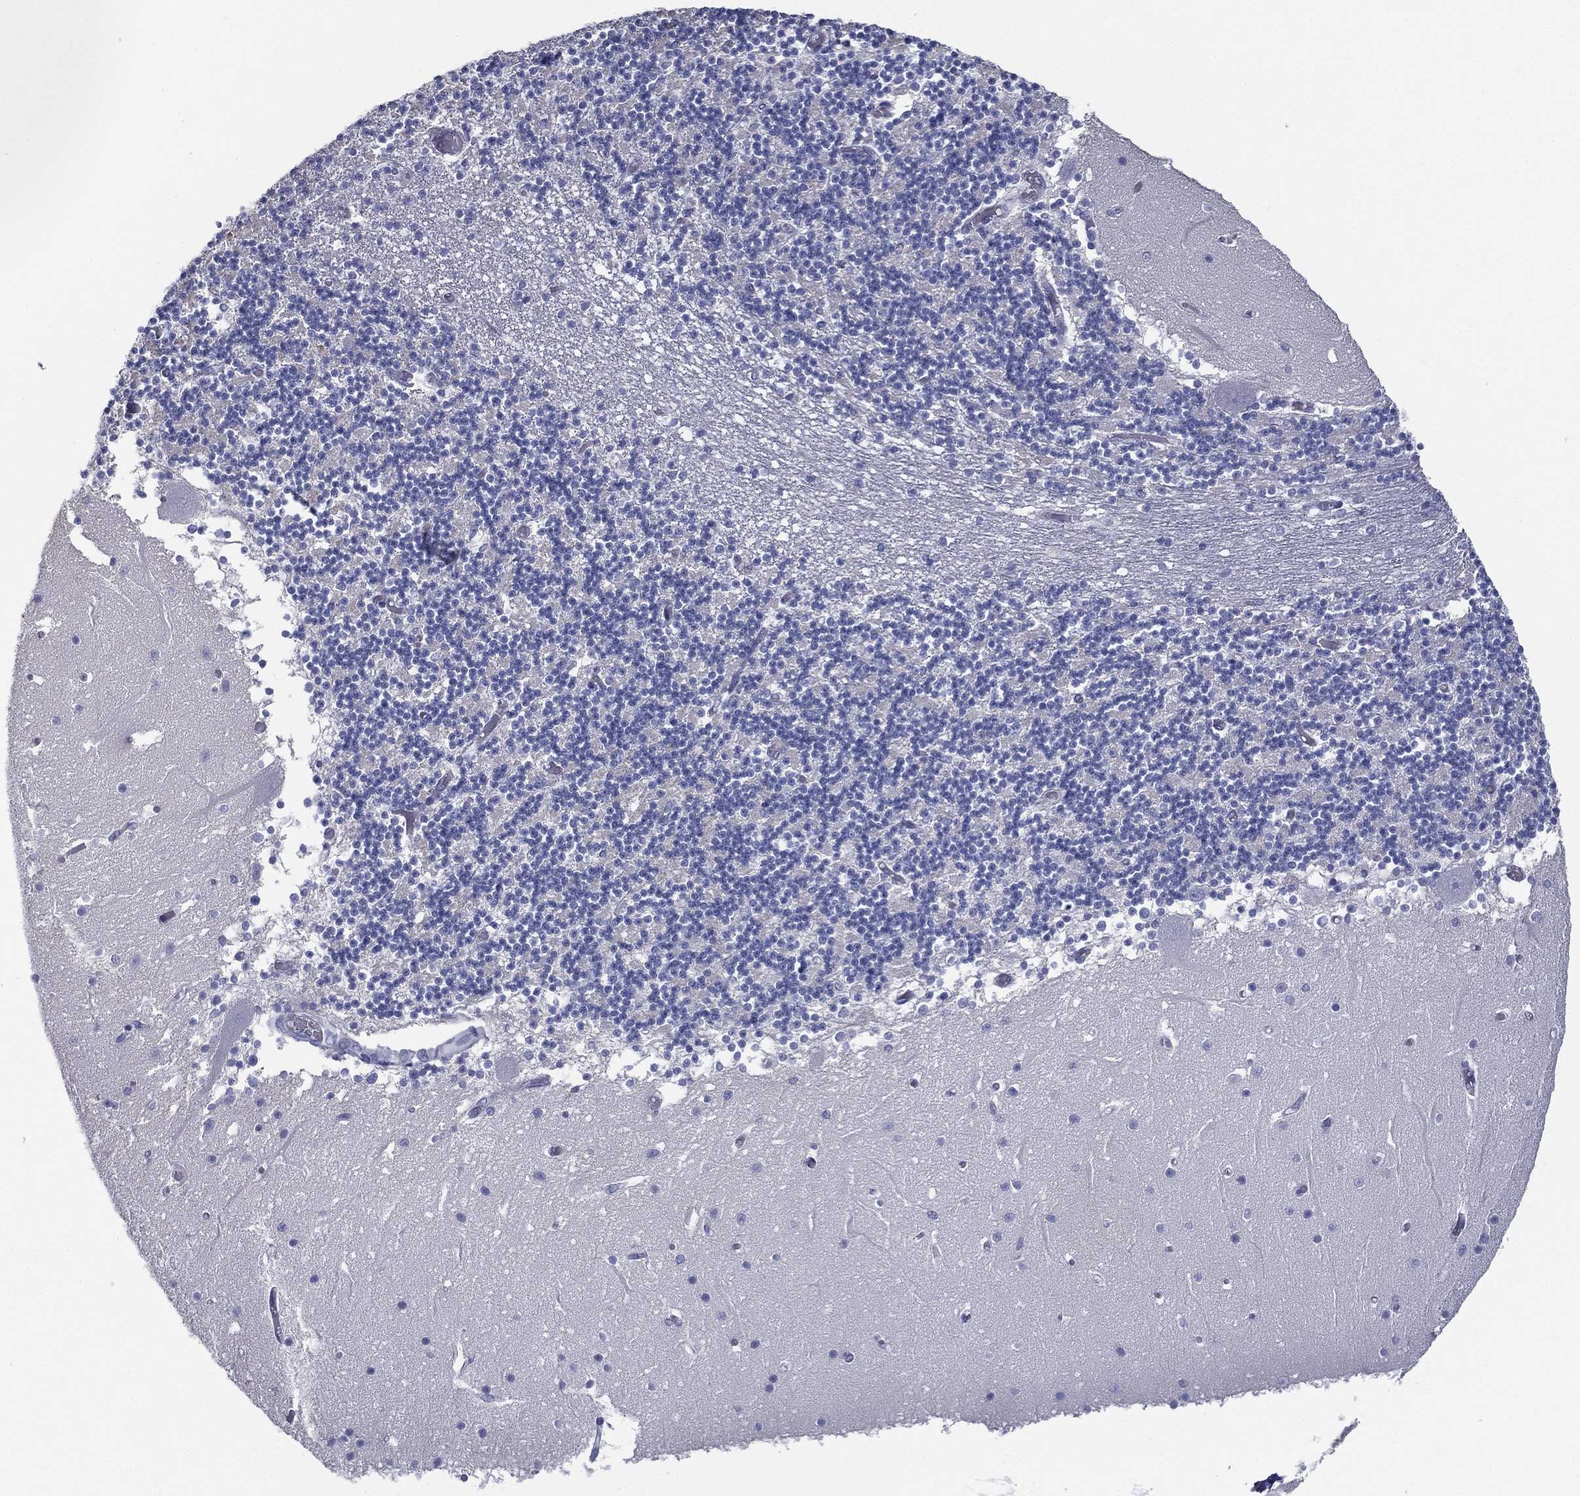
{"staining": {"intensity": "negative", "quantity": "none", "location": "none"}, "tissue": "cerebellum", "cell_type": "Cells in granular layer", "image_type": "normal", "snomed": [{"axis": "morphology", "description": "Normal tissue, NOS"}, {"axis": "topography", "description": "Cerebellum"}], "caption": "Cells in granular layer are negative for protein expression in benign human cerebellum. The staining is performed using DAB (3,3'-diaminobenzidine) brown chromogen with nuclei counter-stained in using hematoxylin.", "gene": "RSPH4A", "patient": {"sex": "female", "age": 28}}